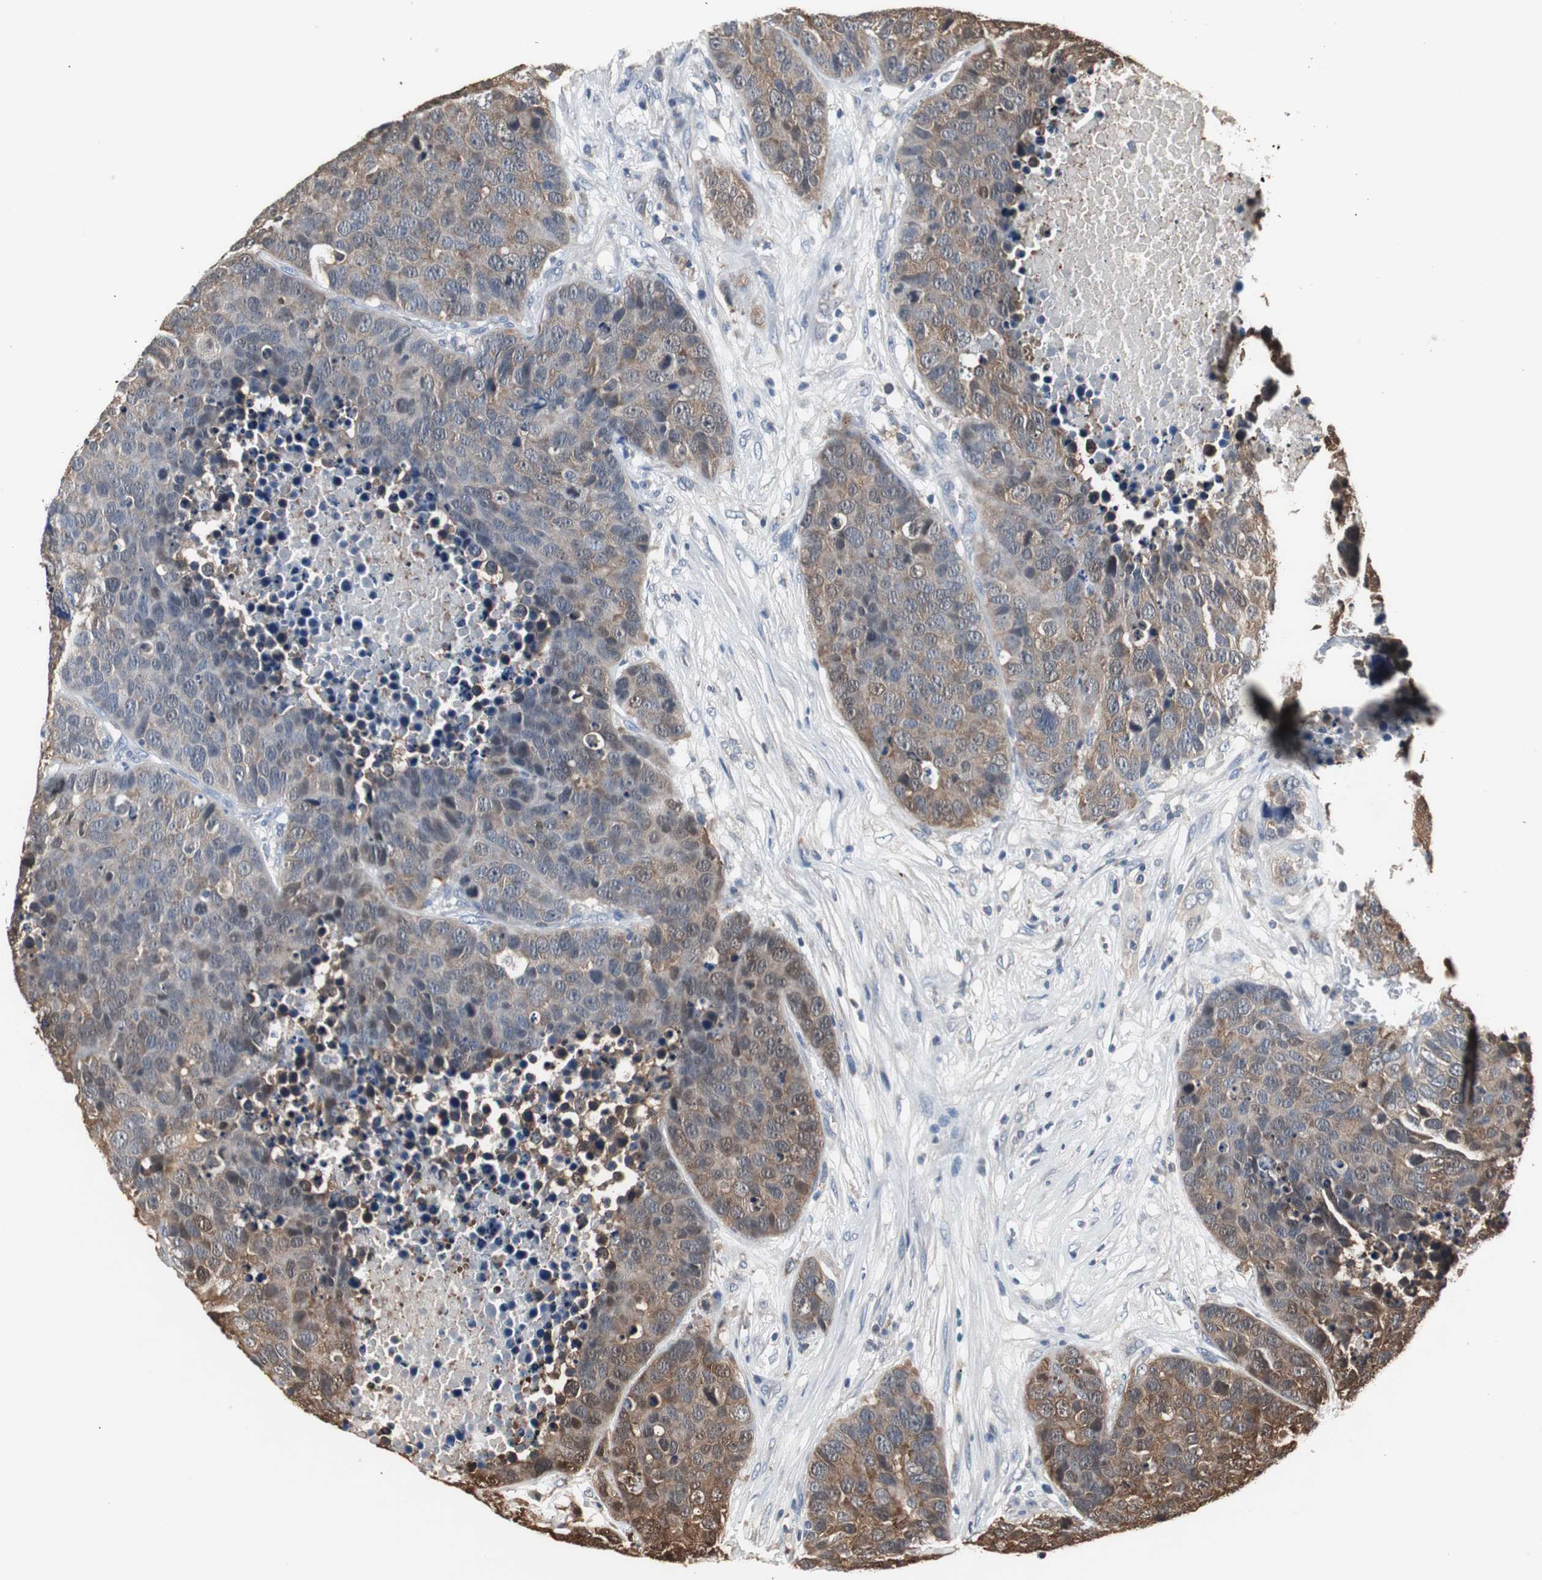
{"staining": {"intensity": "moderate", "quantity": "25%-75%", "location": "cytoplasmic/membranous"}, "tissue": "carcinoid", "cell_type": "Tumor cells", "image_type": "cancer", "snomed": [{"axis": "morphology", "description": "Carcinoid, malignant, NOS"}, {"axis": "topography", "description": "Lung"}], "caption": "Human carcinoid stained for a protein (brown) reveals moderate cytoplasmic/membranous positive staining in about 25%-75% of tumor cells.", "gene": "ZSCAN22", "patient": {"sex": "male", "age": 60}}